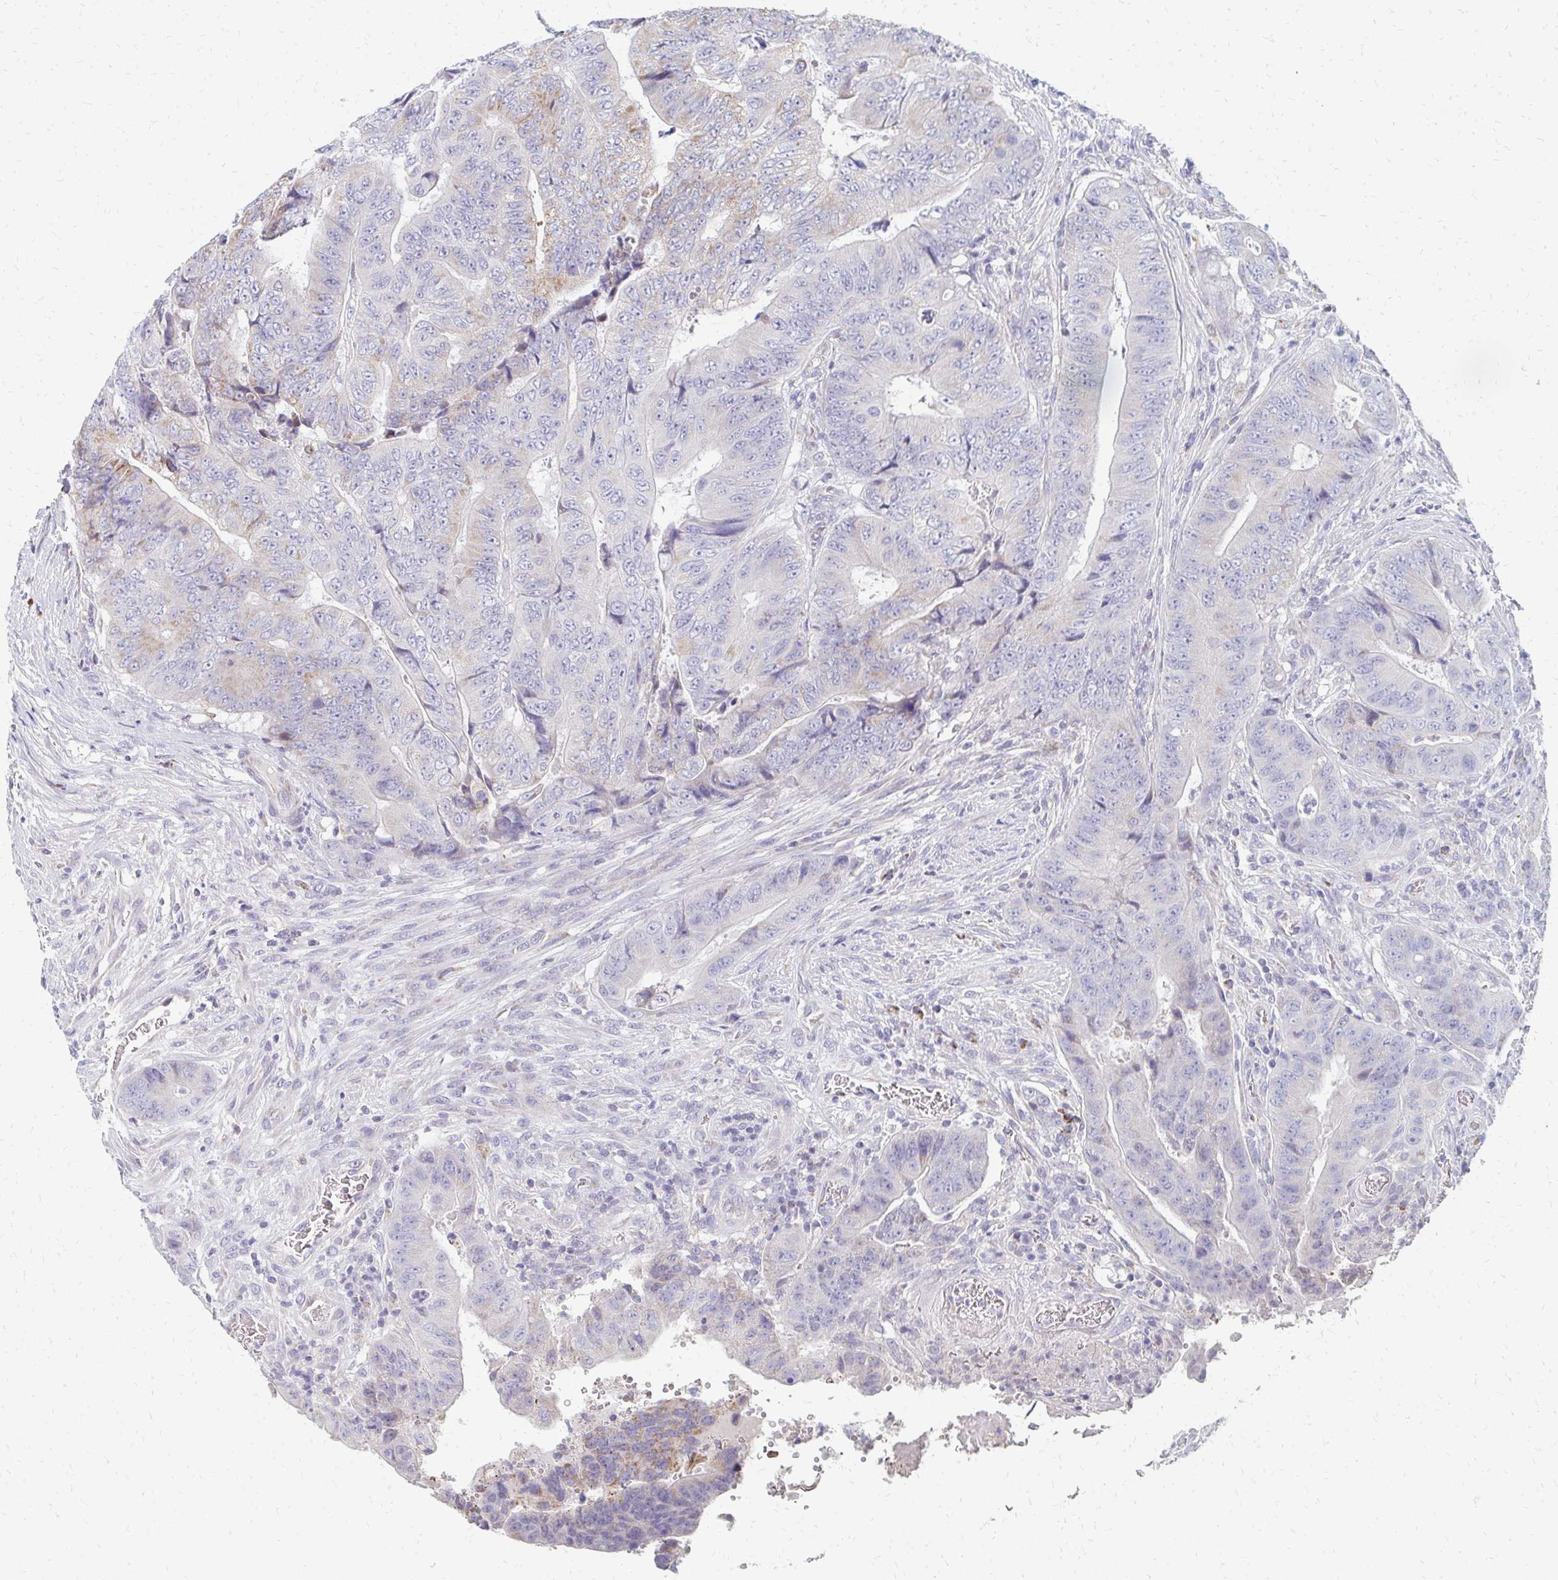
{"staining": {"intensity": "moderate", "quantity": "<25%", "location": "cytoplasmic/membranous"}, "tissue": "colorectal cancer", "cell_type": "Tumor cells", "image_type": "cancer", "snomed": [{"axis": "morphology", "description": "Adenocarcinoma, NOS"}, {"axis": "topography", "description": "Colon"}], "caption": "This is a micrograph of immunohistochemistry staining of colorectal adenocarcinoma, which shows moderate positivity in the cytoplasmic/membranous of tumor cells.", "gene": "OR10V1", "patient": {"sex": "female", "age": 48}}